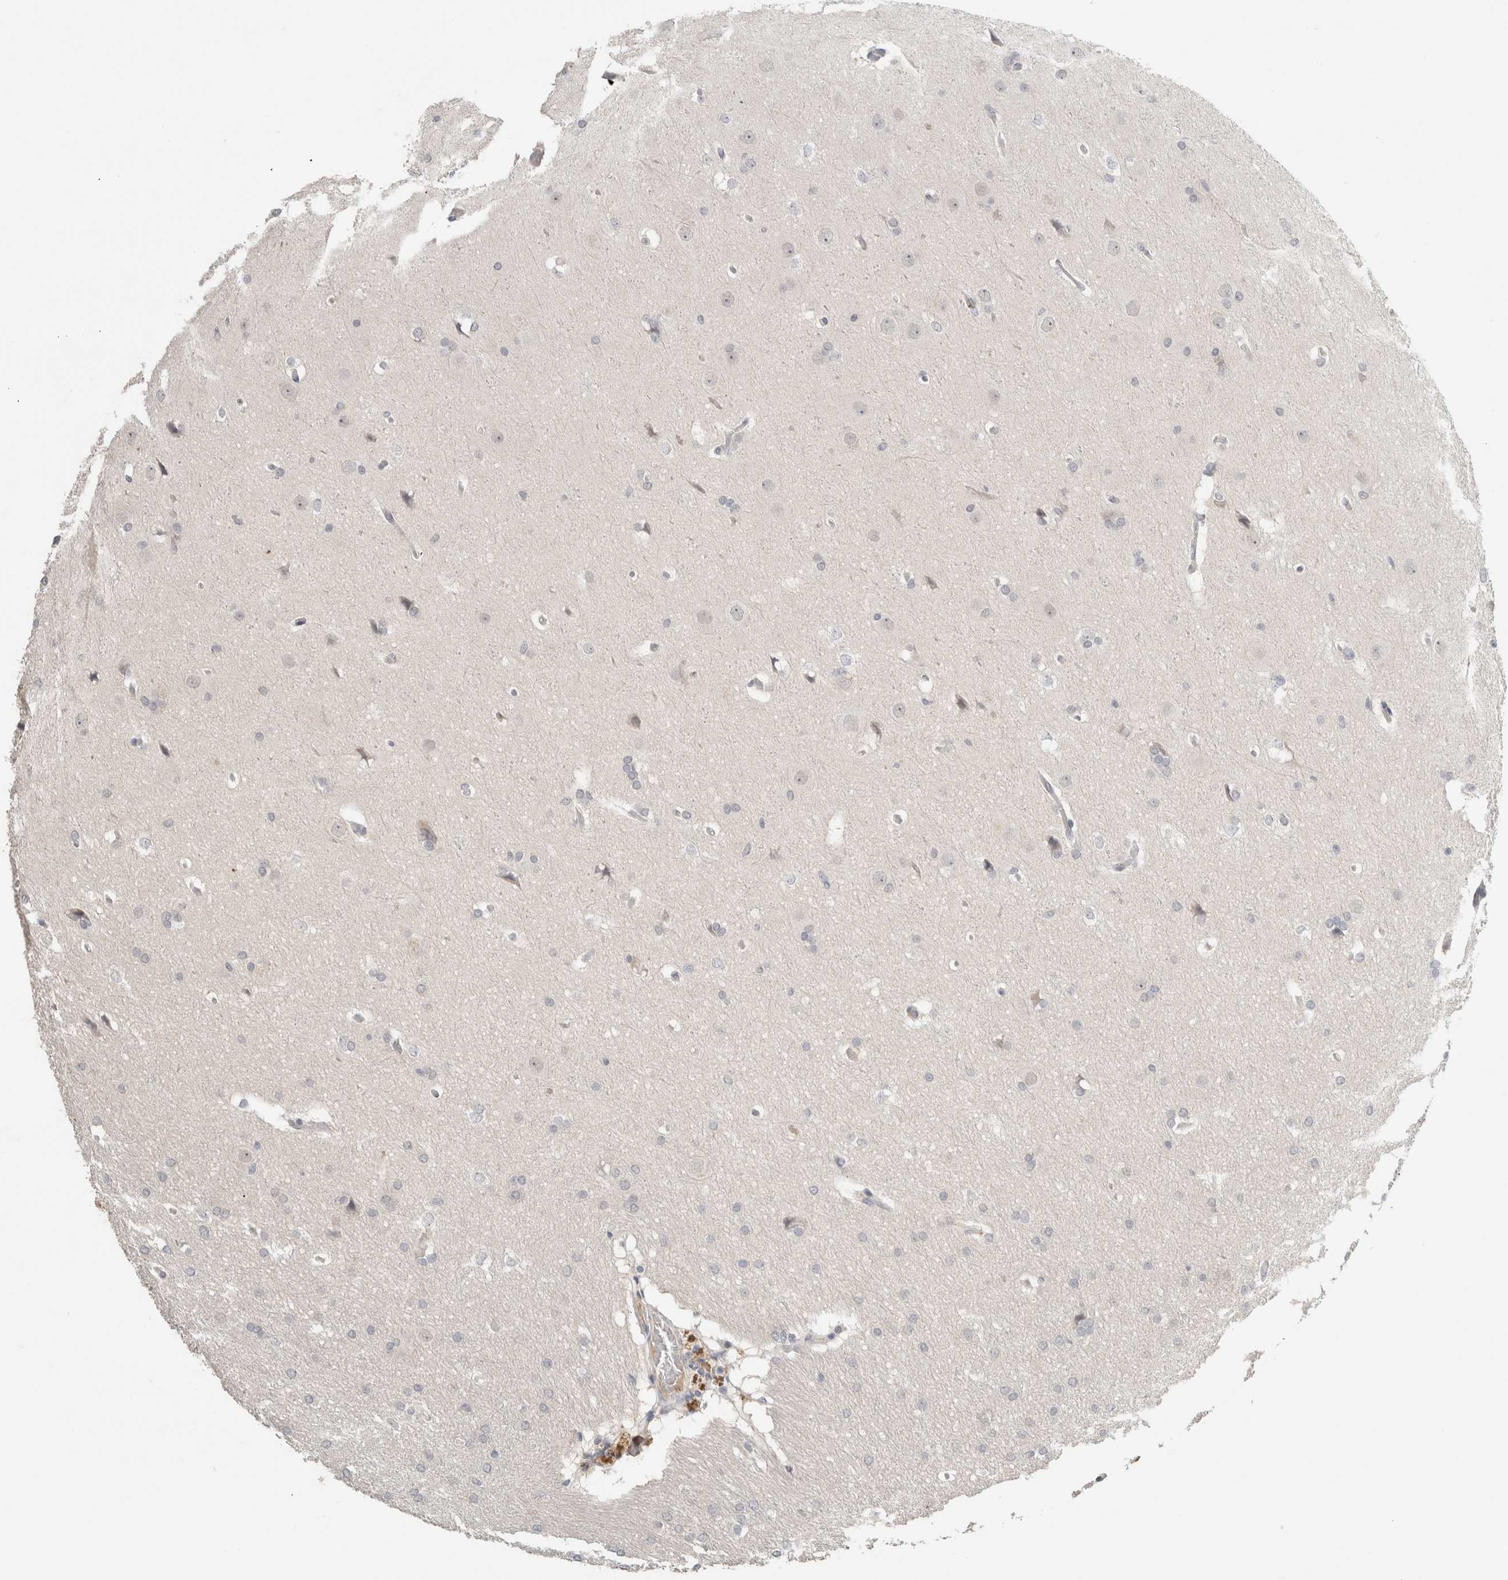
{"staining": {"intensity": "negative", "quantity": "none", "location": "none"}, "tissue": "glioma", "cell_type": "Tumor cells", "image_type": "cancer", "snomed": [{"axis": "morphology", "description": "Glioma, malignant, Low grade"}, {"axis": "topography", "description": "Brain"}], "caption": "This histopathology image is of glioma stained with immunohistochemistry (IHC) to label a protein in brown with the nuclei are counter-stained blue. There is no positivity in tumor cells. (Immunohistochemistry (ihc), brightfield microscopy, high magnification).", "gene": "TRAT1", "patient": {"sex": "female", "age": 37}}